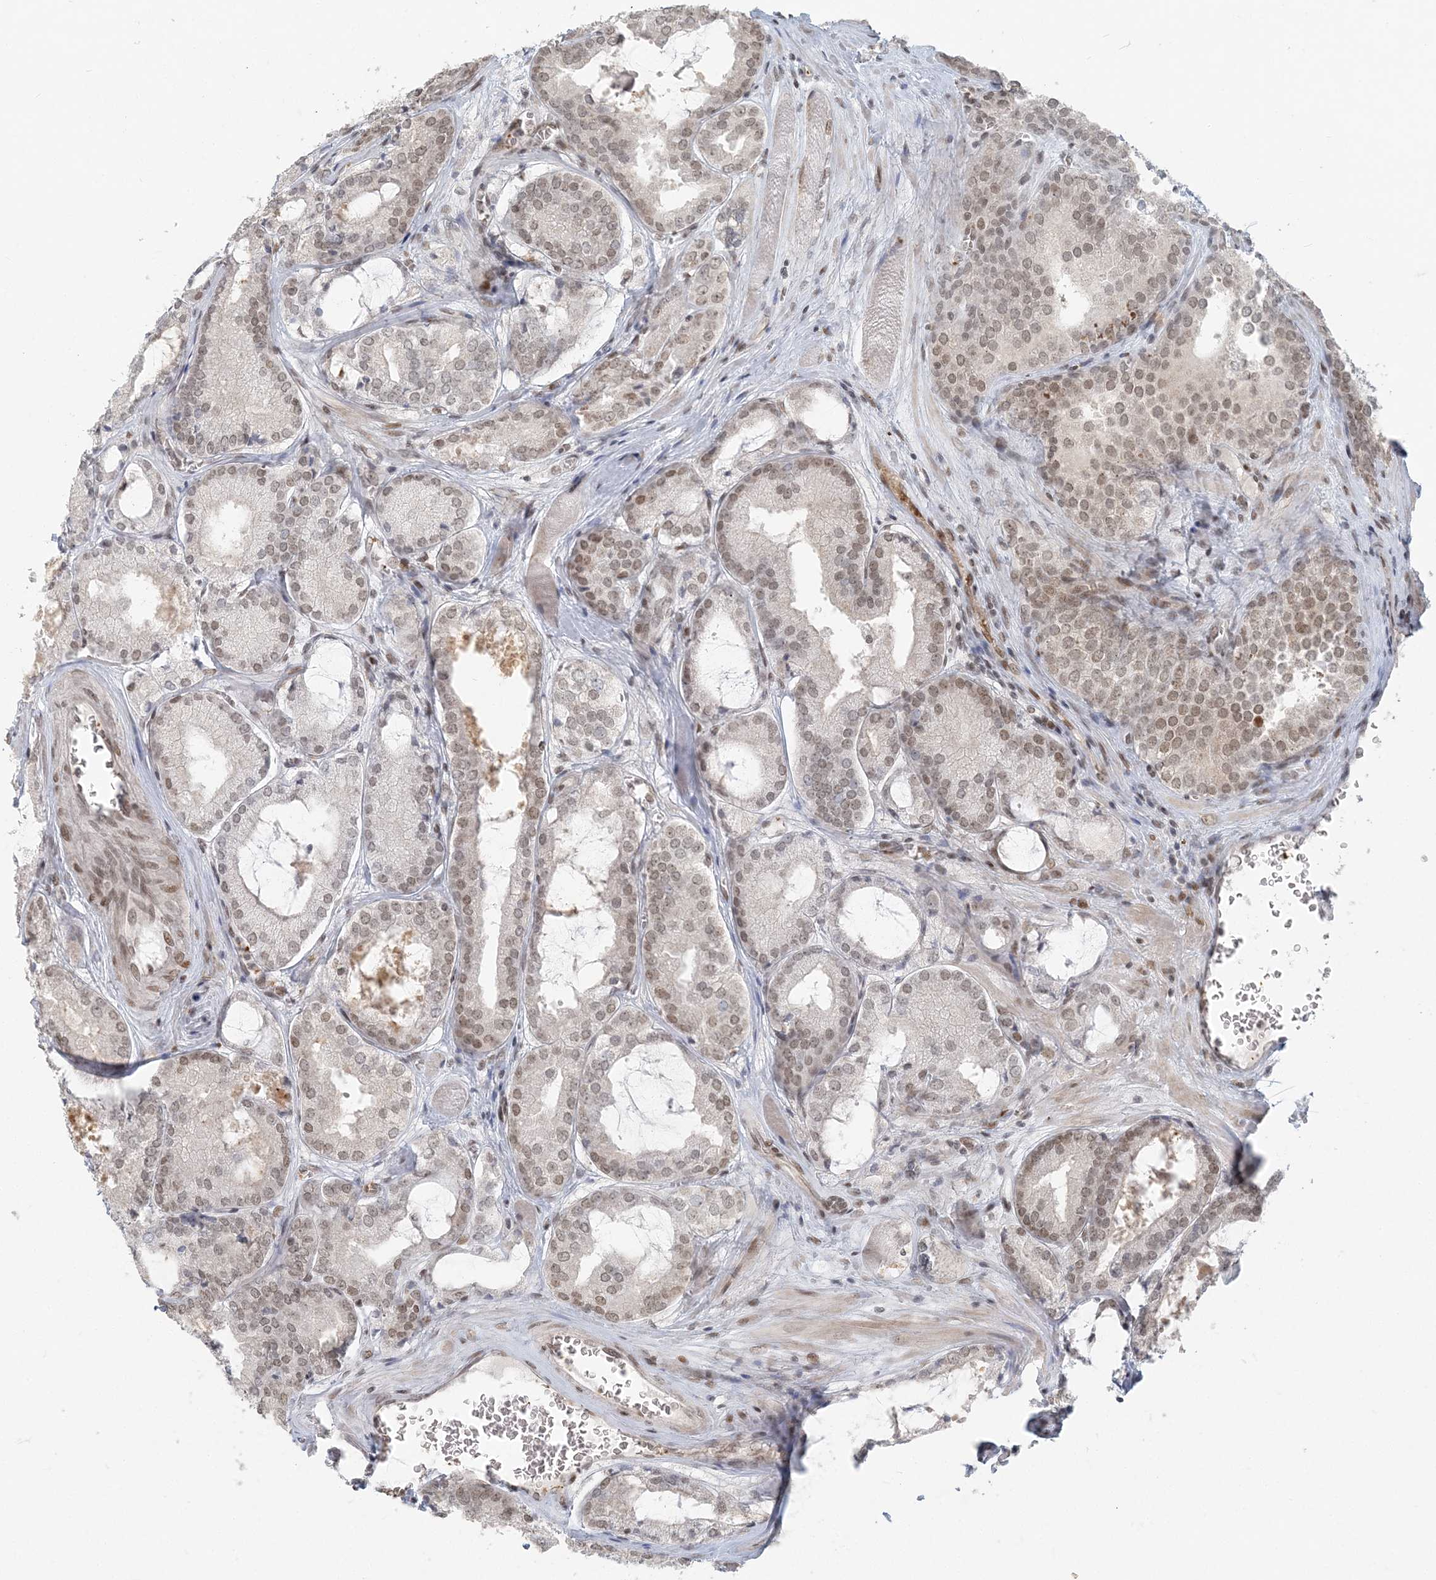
{"staining": {"intensity": "weak", "quantity": "<25%", "location": "nuclear"}, "tissue": "prostate cancer", "cell_type": "Tumor cells", "image_type": "cancer", "snomed": [{"axis": "morphology", "description": "Adenocarcinoma, Low grade"}, {"axis": "topography", "description": "Prostate"}], "caption": "A histopathology image of human prostate adenocarcinoma (low-grade) is negative for staining in tumor cells.", "gene": "BAZ1B", "patient": {"sex": "male", "age": 67}}